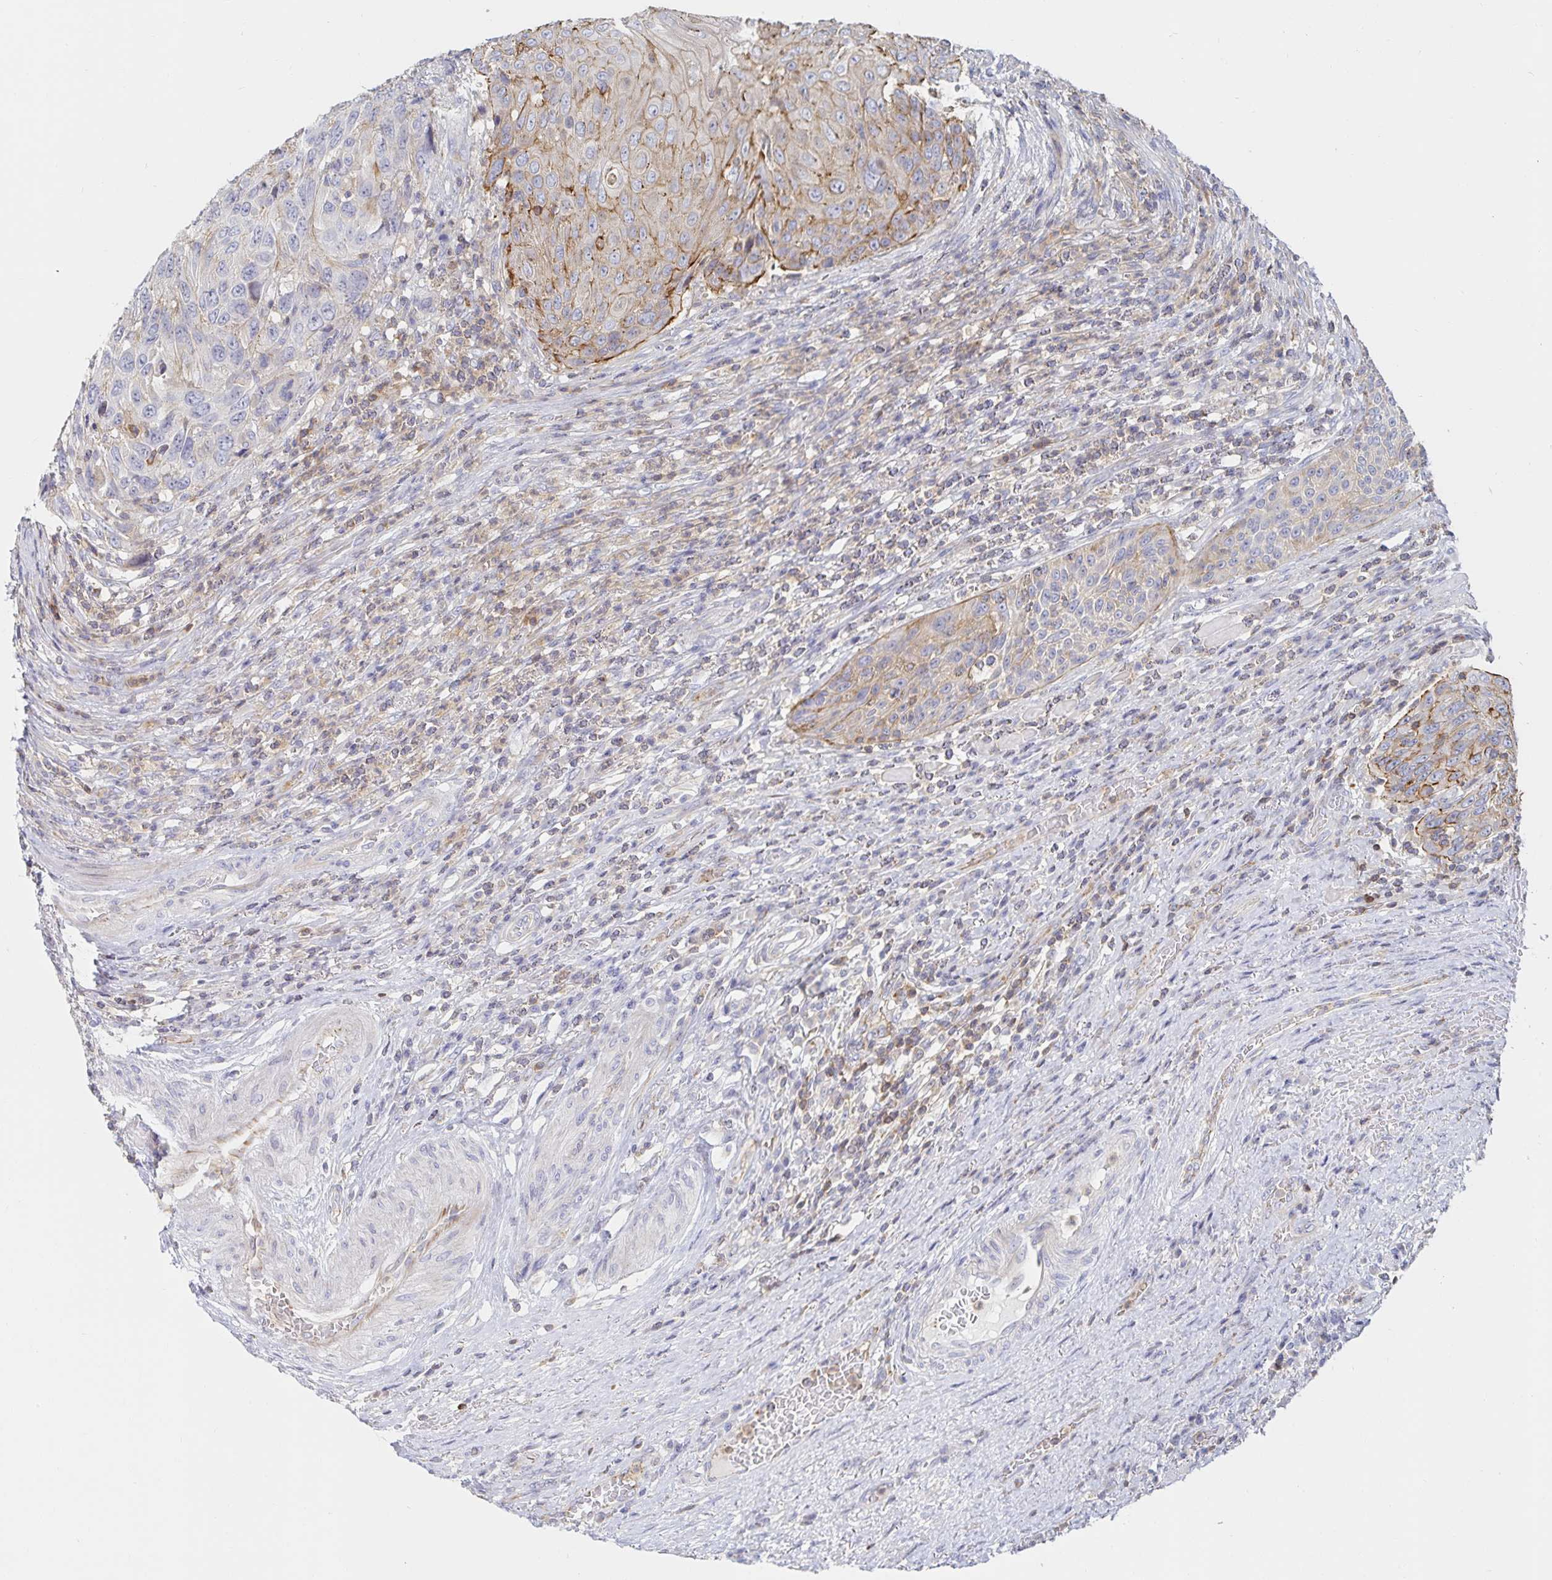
{"staining": {"intensity": "weak", "quantity": "25%-75%", "location": "cytoplasmic/membranous"}, "tissue": "urothelial cancer", "cell_type": "Tumor cells", "image_type": "cancer", "snomed": [{"axis": "morphology", "description": "Urothelial carcinoma, High grade"}, {"axis": "topography", "description": "Urinary bladder"}], "caption": "Weak cytoplasmic/membranous protein staining is identified in about 25%-75% of tumor cells in urothelial cancer. (DAB IHC with brightfield microscopy, high magnification).", "gene": "PIK3CD", "patient": {"sex": "female", "age": 70}}